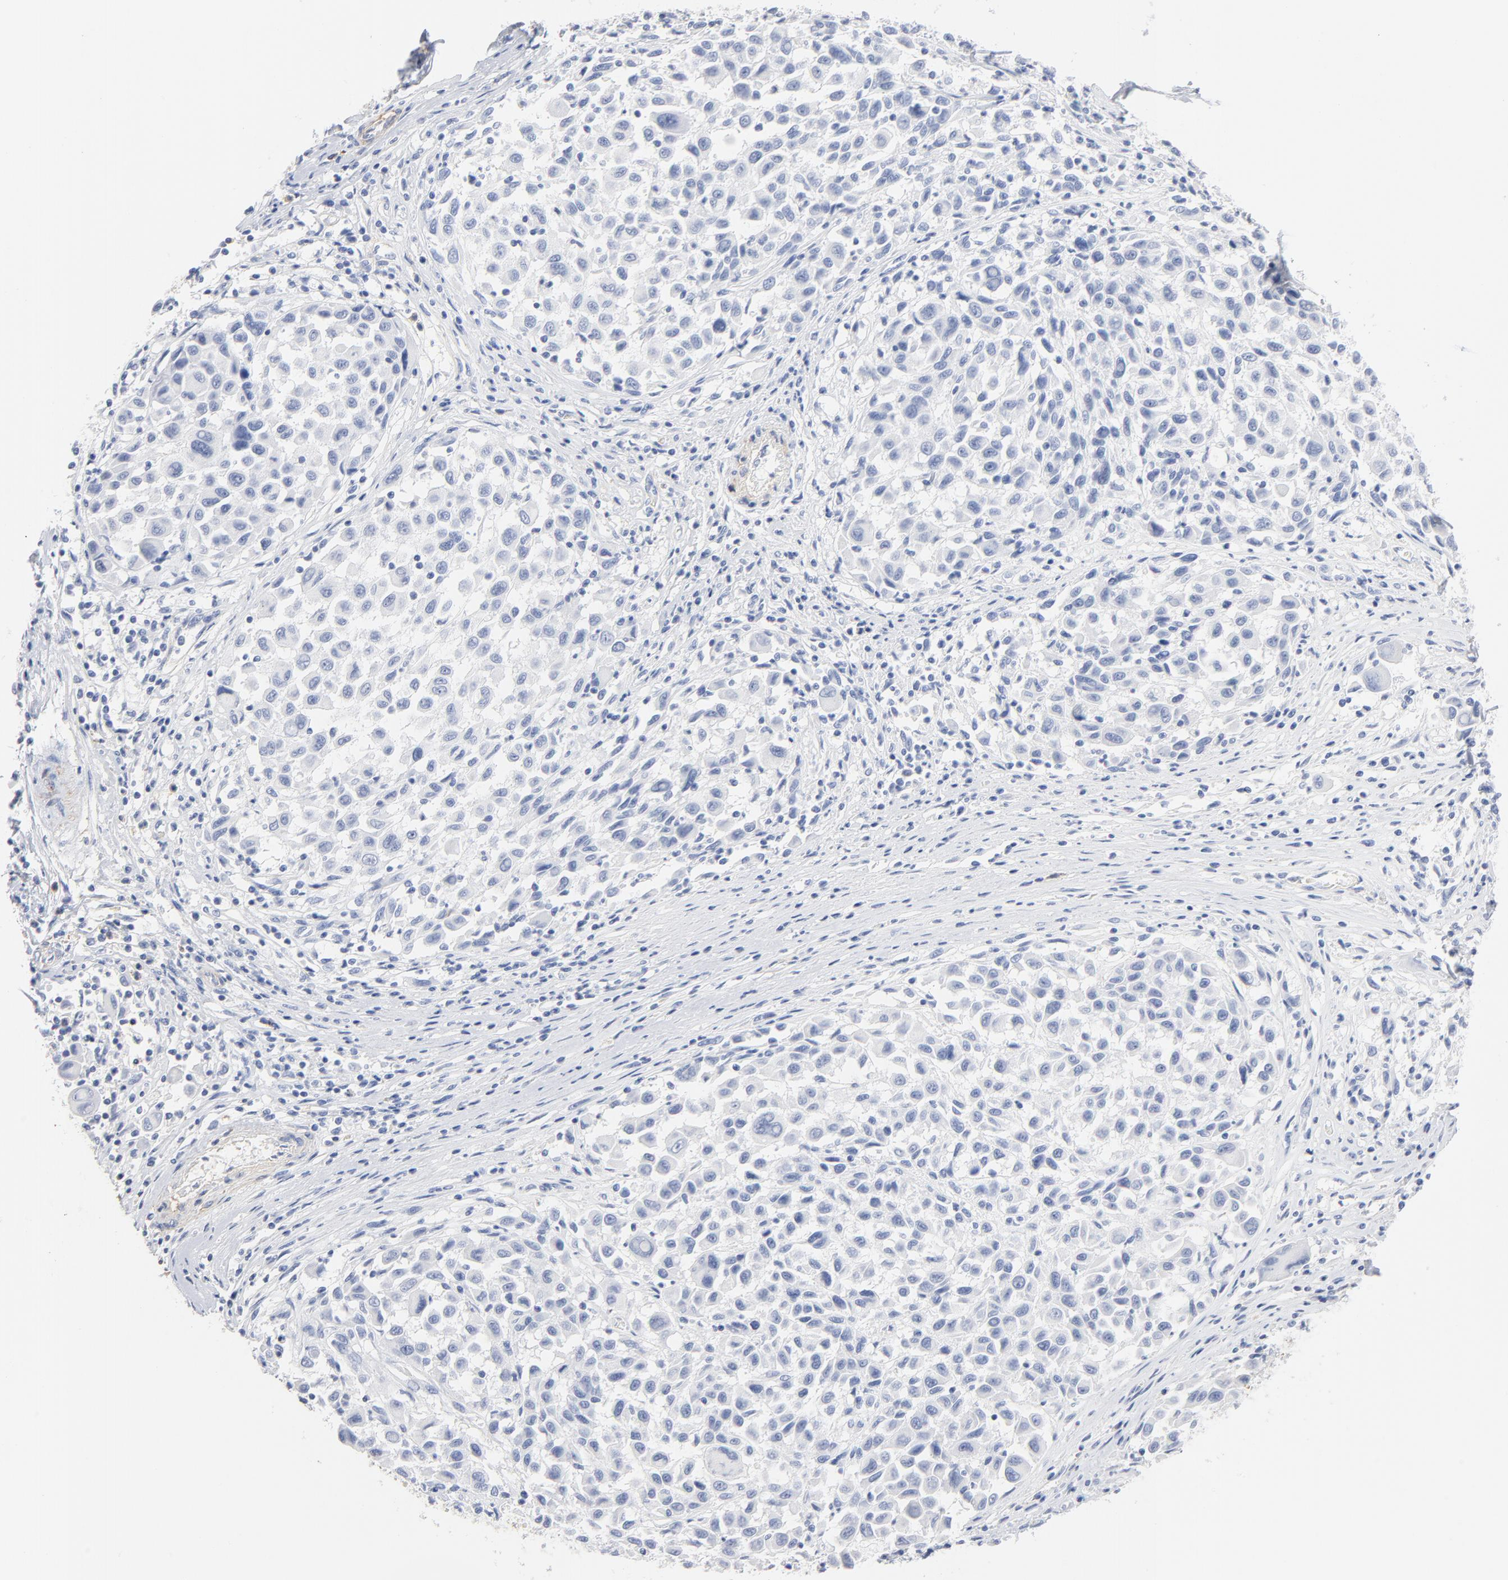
{"staining": {"intensity": "negative", "quantity": "none", "location": "none"}, "tissue": "melanoma", "cell_type": "Tumor cells", "image_type": "cancer", "snomed": [{"axis": "morphology", "description": "Malignant melanoma, Metastatic site"}, {"axis": "topography", "description": "Lymph node"}], "caption": "The image displays no staining of tumor cells in malignant melanoma (metastatic site).", "gene": "AGTR1", "patient": {"sex": "male", "age": 61}}